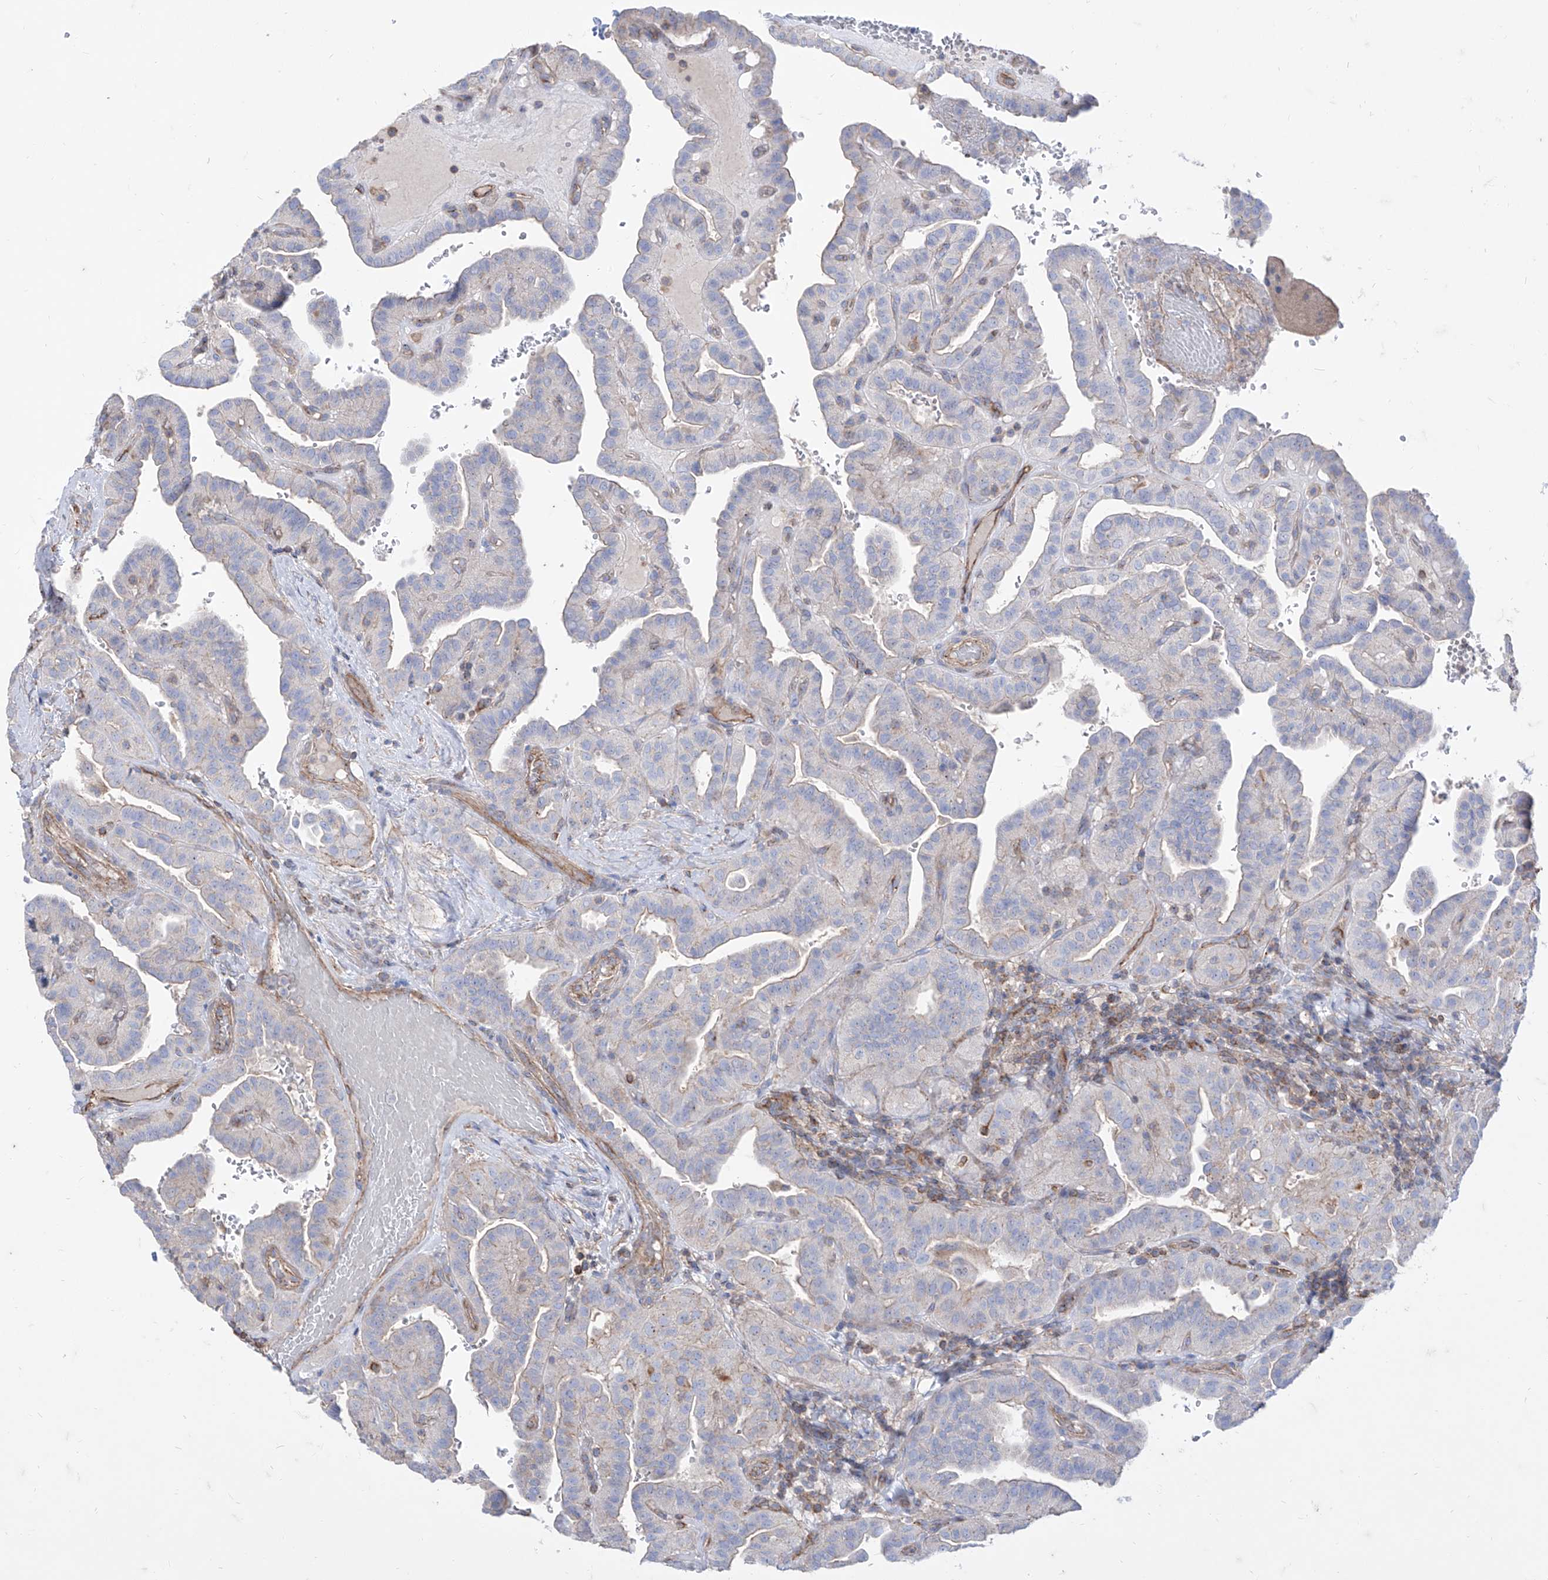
{"staining": {"intensity": "negative", "quantity": "none", "location": "none"}, "tissue": "thyroid cancer", "cell_type": "Tumor cells", "image_type": "cancer", "snomed": [{"axis": "morphology", "description": "Papillary adenocarcinoma, NOS"}, {"axis": "topography", "description": "Thyroid gland"}], "caption": "A micrograph of human thyroid papillary adenocarcinoma is negative for staining in tumor cells. (DAB IHC visualized using brightfield microscopy, high magnification).", "gene": "C1orf74", "patient": {"sex": "male", "age": 77}}